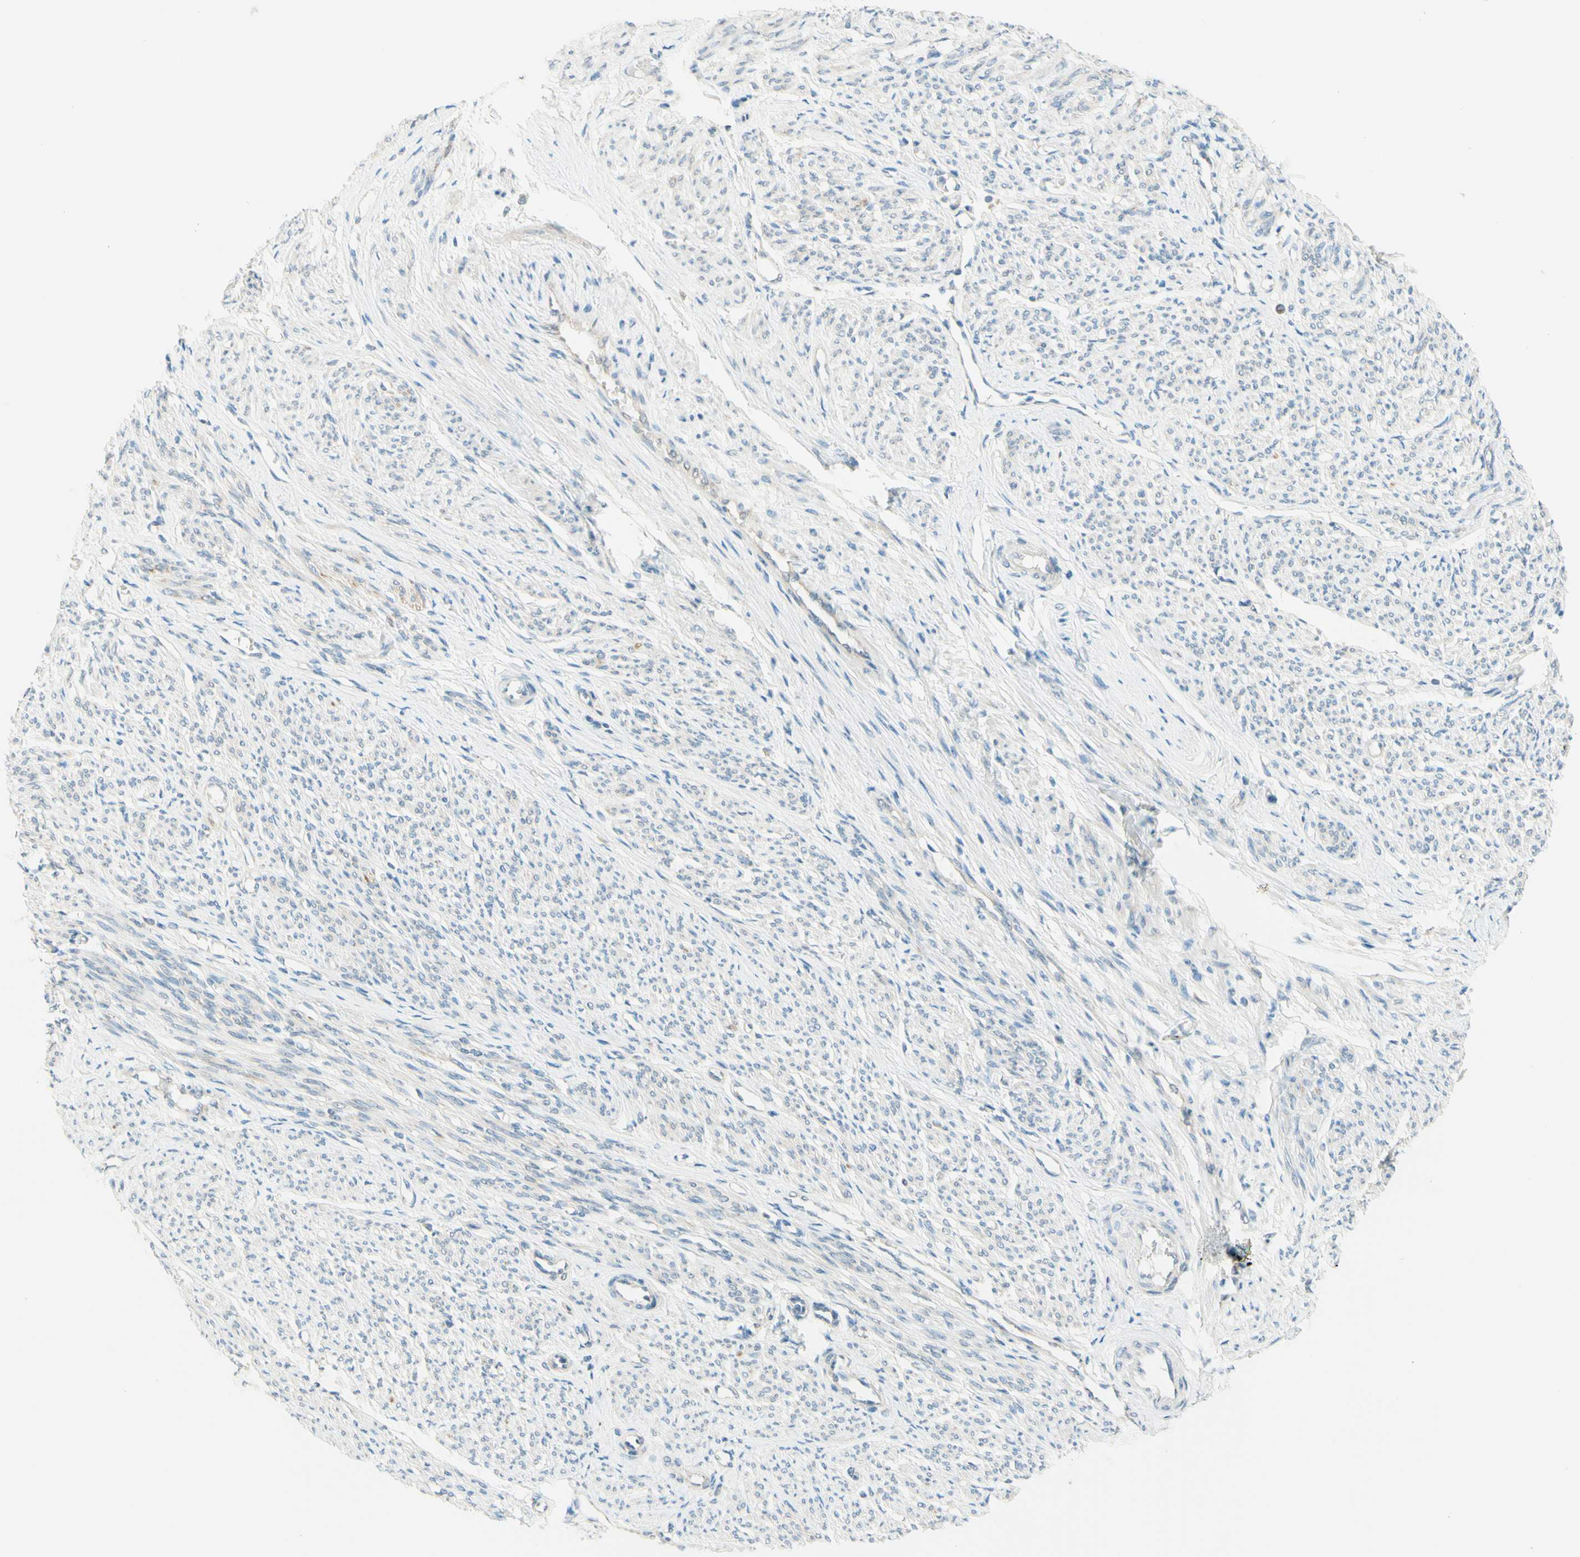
{"staining": {"intensity": "negative", "quantity": "none", "location": "none"}, "tissue": "smooth muscle", "cell_type": "Smooth muscle cells", "image_type": "normal", "snomed": [{"axis": "morphology", "description": "Normal tissue, NOS"}, {"axis": "topography", "description": "Smooth muscle"}], "caption": "DAB immunohistochemical staining of unremarkable human smooth muscle exhibits no significant staining in smooth muscle cells.", "gene": "JPH1", "patient": {"sex": "female", "age": 65}}